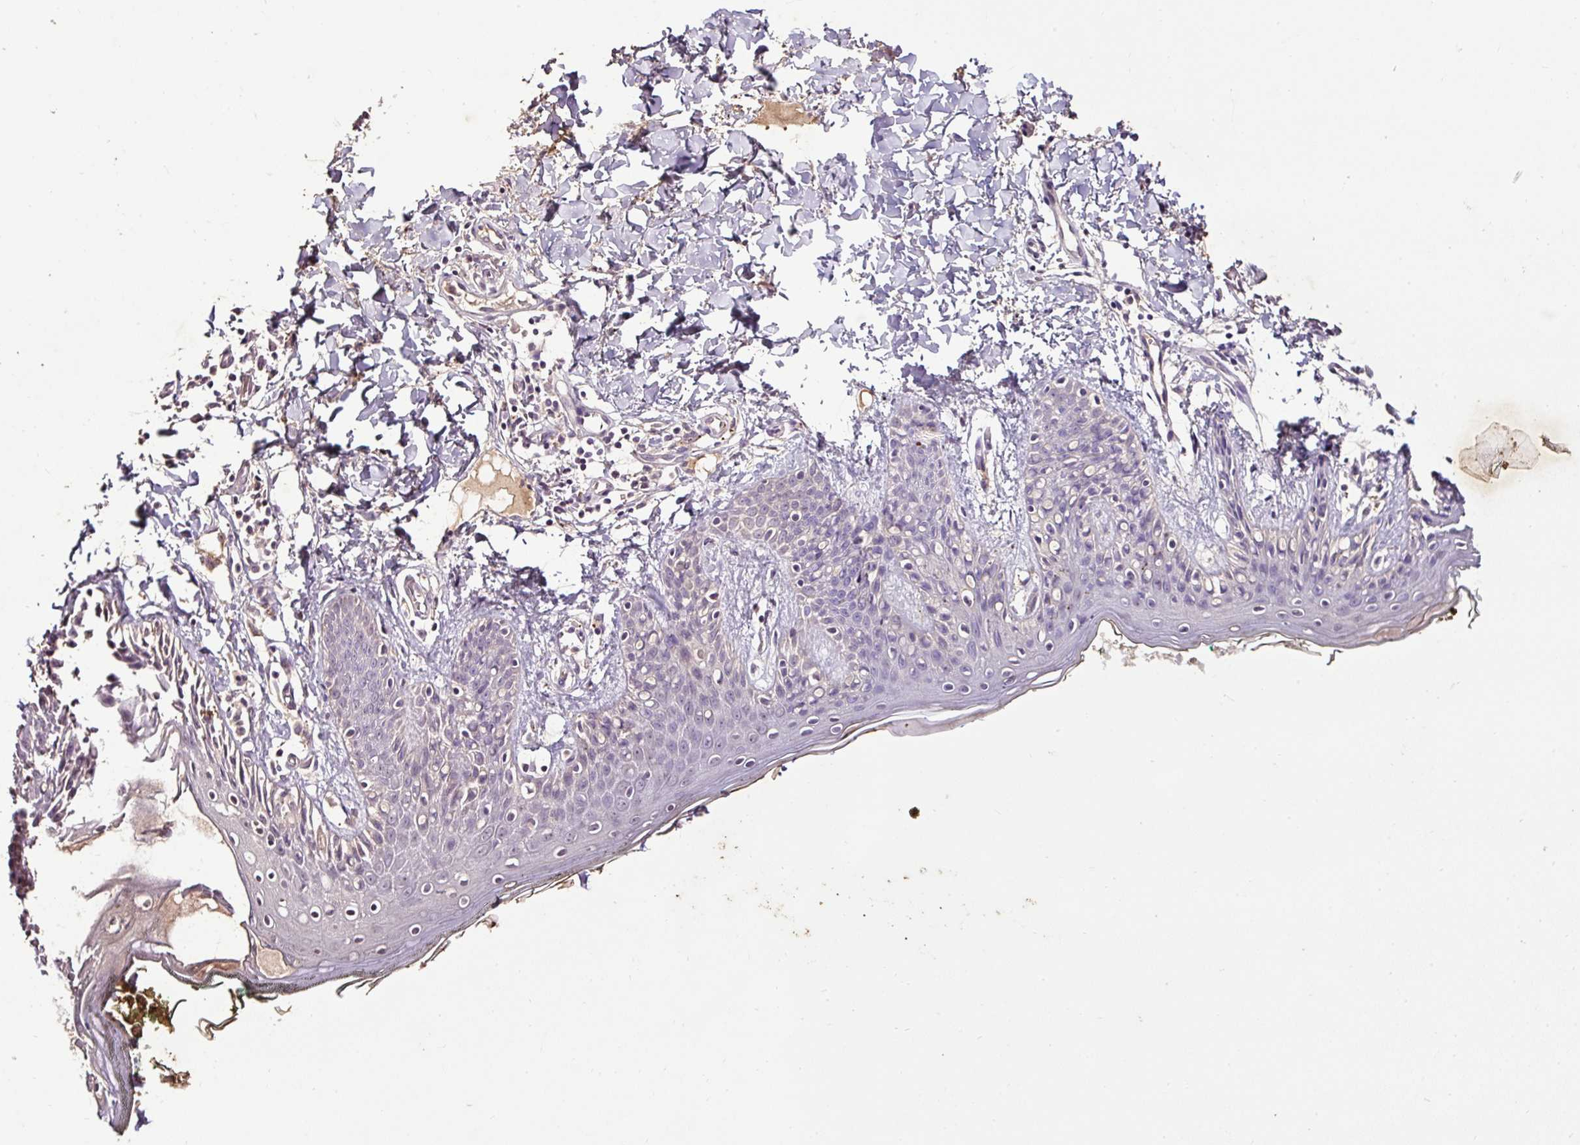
{"staining": {"intensity": "negative", "quantity": "none", "location": "none"}, "tissue": "skin", "cell_type": "Fibroblasts", "image_type": "normal", "snomed": [{"axis": "morphology", "description": "Normal tissue, NOS"}, {"axis": "topography", "description": "Skin"}], "caption": "High power microscopy image of an IHC micrograph of benign skin, revealing no significant expression in fibroblasts. (DAB (3,3'-diaminobenzidine) IHC, high magnification).", "gene": "LRTM2", "patient": {"sex": "male", "age": 16}}